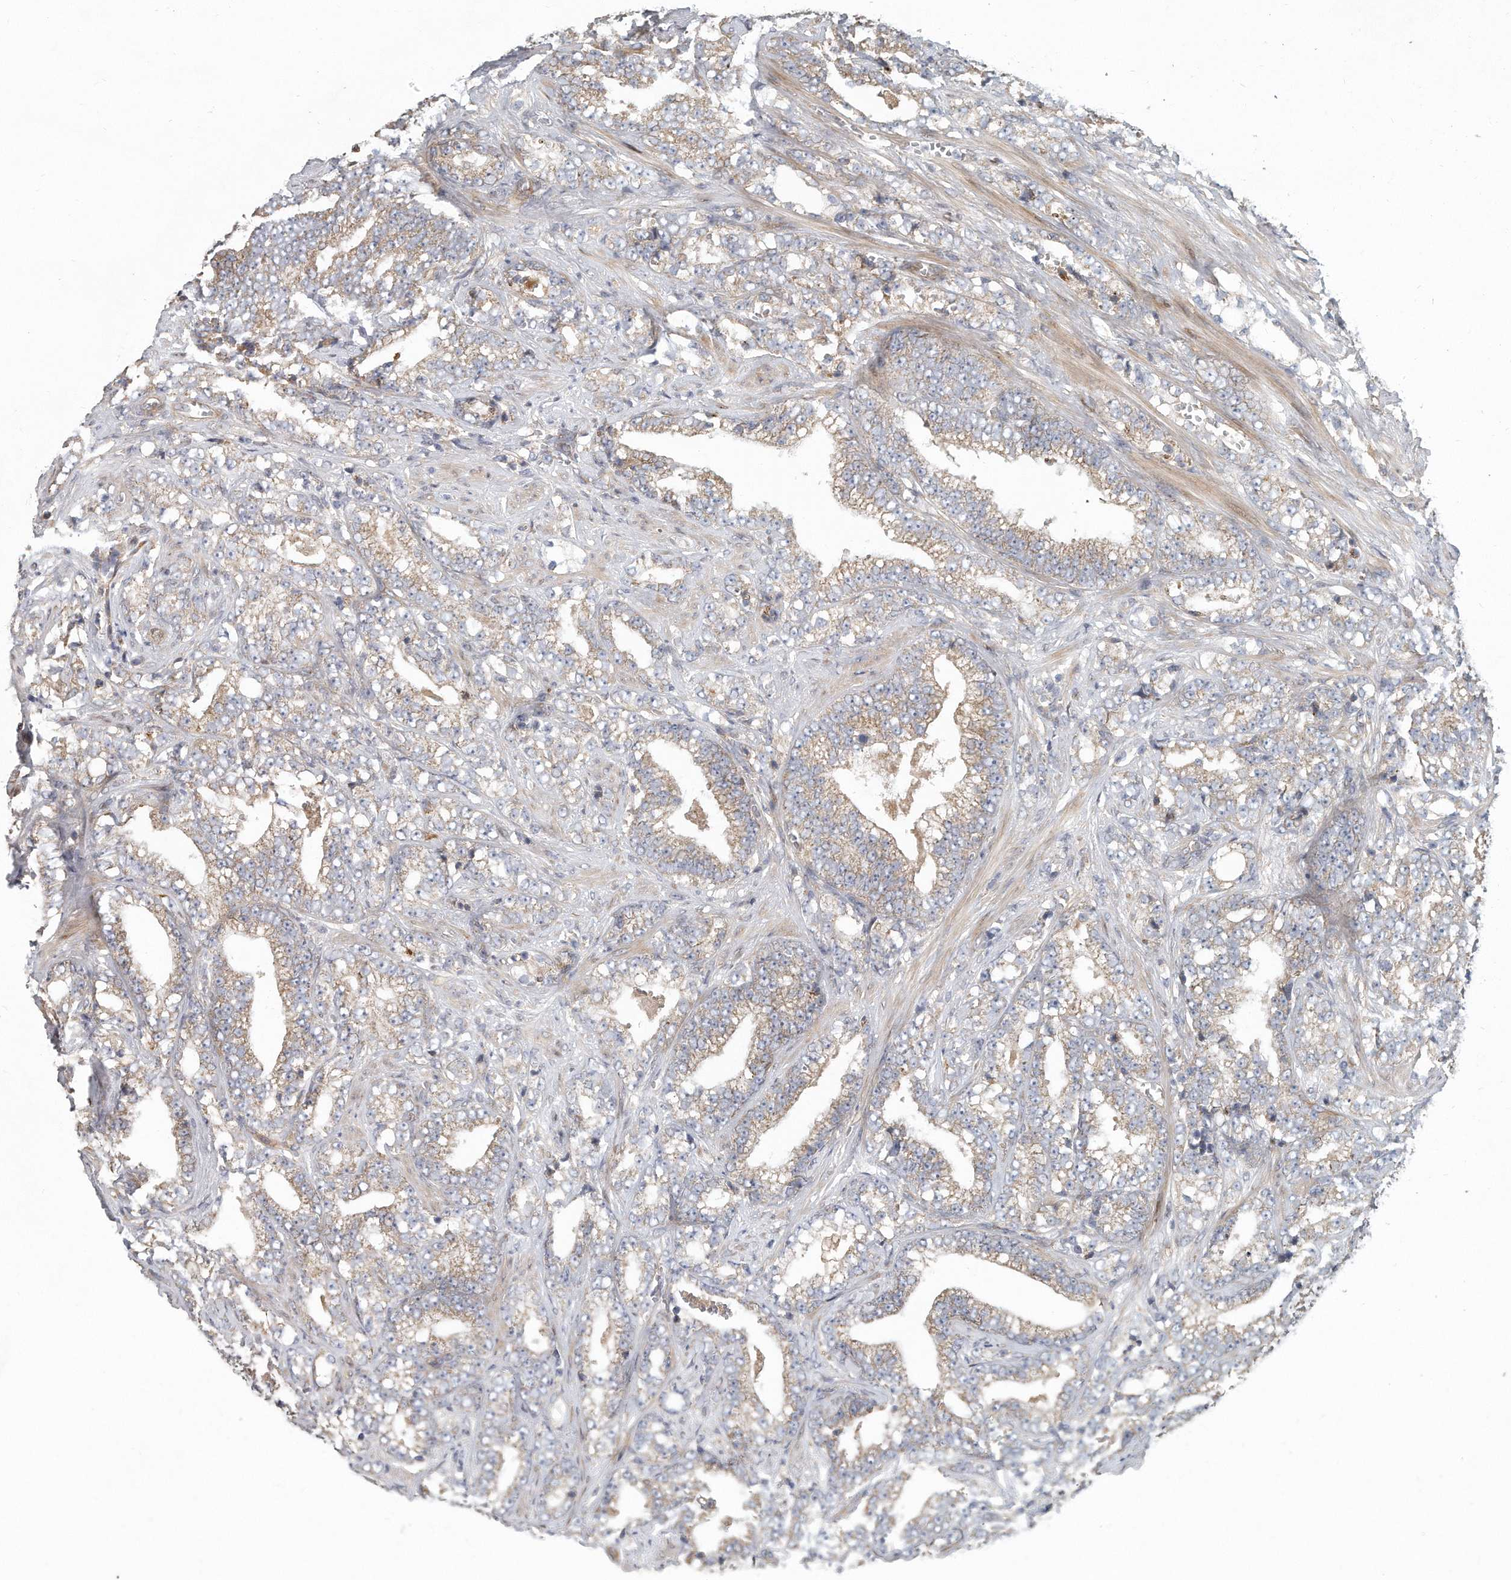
{"staining": {"intensity": "weak", "quantity": "25%-75%", "location": "cytoplasmic/membranous"}, "tissue": "prostate cancer", "cell_type": "Tumor cells", "image_type": "cancer", "snomed": [{"axis": "morphology", "description": "Adenocarcinoma, High grade"}, {"axis": "topography", "description": "Prostate and seminal vesicle, NOS"}], "caption": "Brown immunohistochemical staining in prostate cancer reveals weak cytoplasmic/membranous staining in approximately 25%-75% of tumor cells. The staining was performed using DAB to visualize the protein expression in brown, while the nuclei were stained in blue with hematoxylin (Magnification: 20x).", "gene": "PCDH8", "patient": {"sex": "male", "age": 67}}